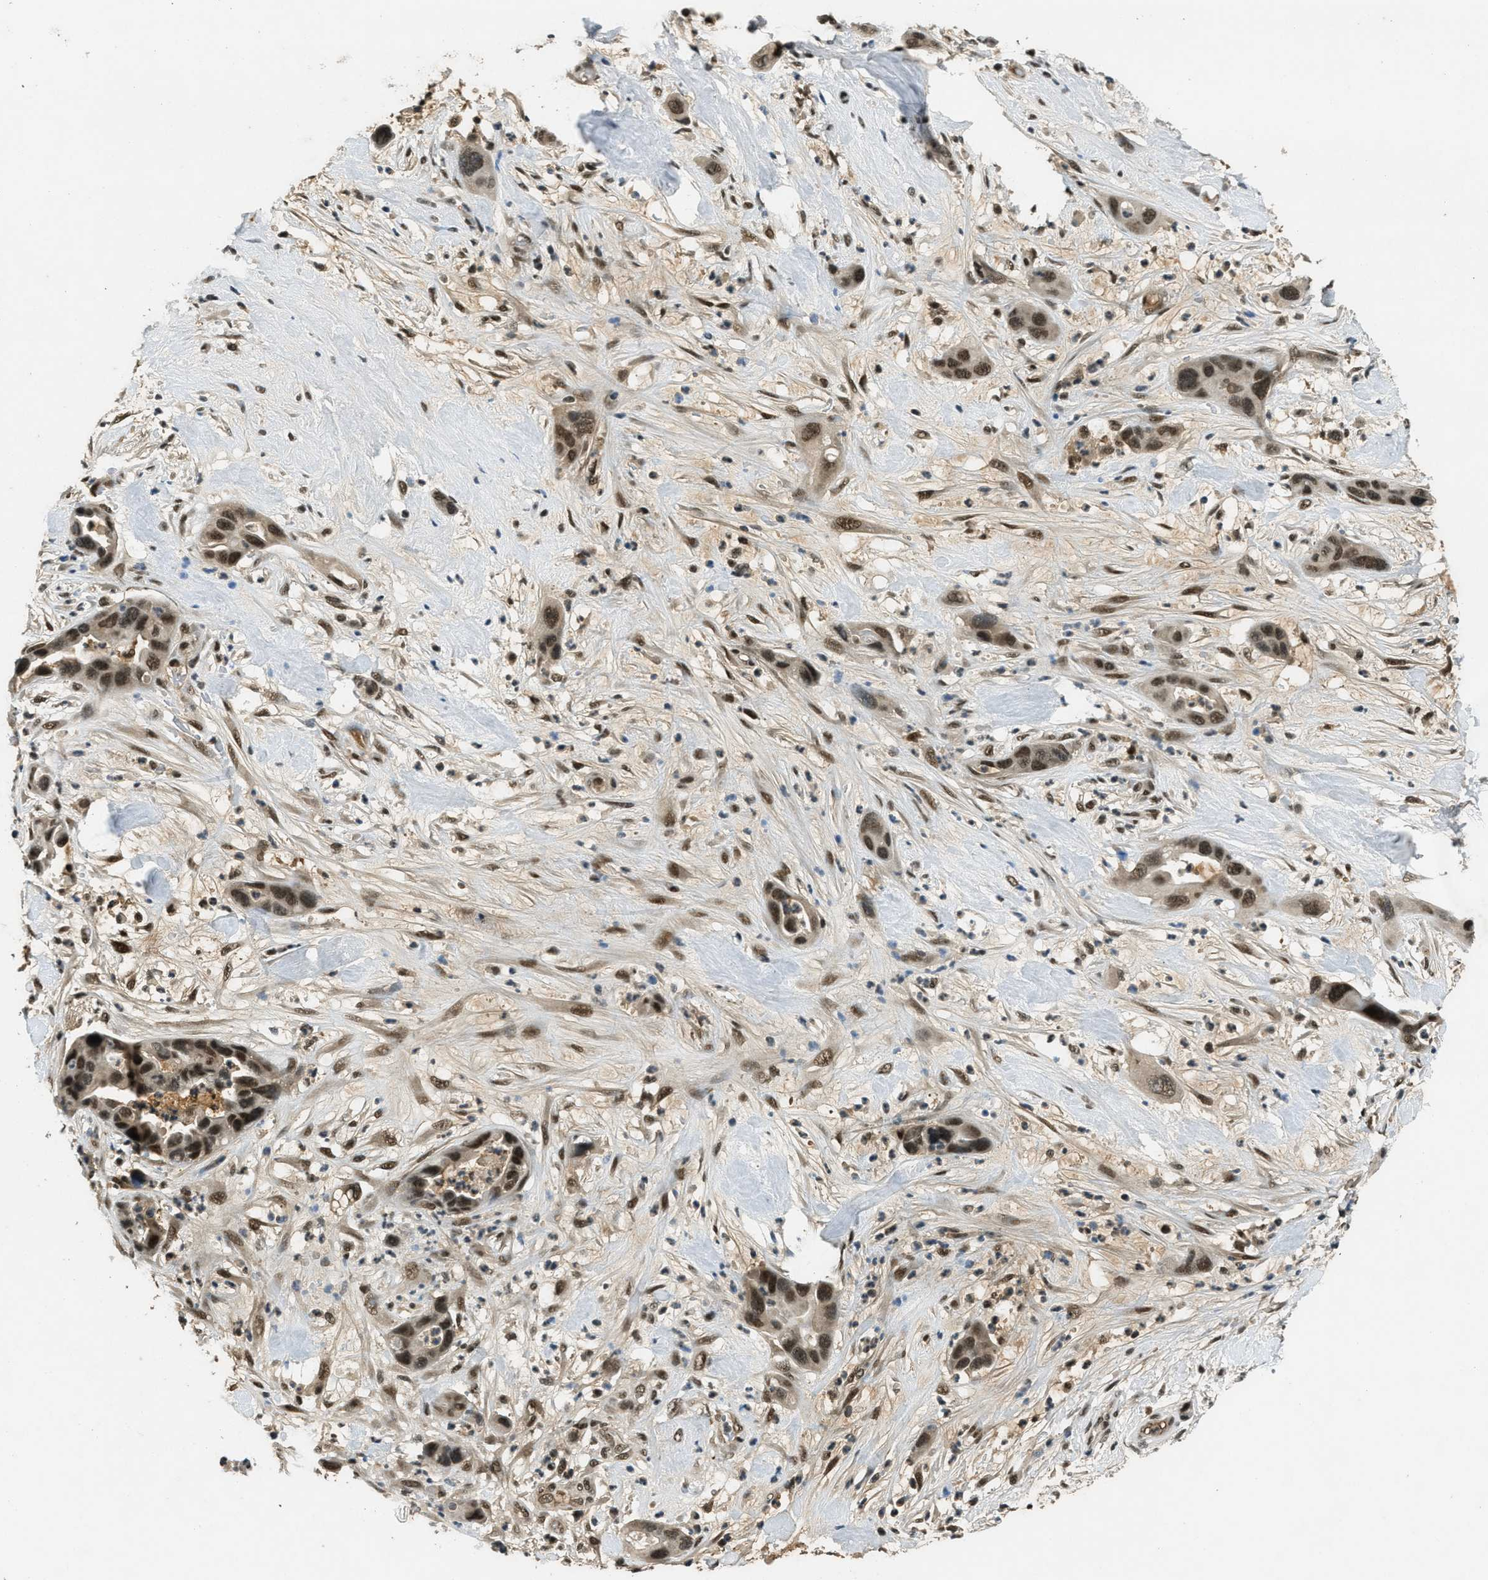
{"staining": {"intensity": "strong", "quantity": ">75%", "location": "nuclear"}, "tissue": "pancreatic cancer", "cell_type": "Tumor cells", "image_type": "cancer", "snomed": [{"axis": "morphology", "description": "Adenocarcinoma, NOS"}, {"axis": "topography", "description": "Pancreas"}], "caption": "The photomicrograph exhibits immunohistochemical staining of adenocarcinoma (pancreatic). There is strong nuclear positivity is present in approximately >75% of tumor cells. (Stains: DAB in brown, nuclei in blue, Microscopy: brightfield microscopy at high magnification).", "gene": "ZNF148", "patient": {"sex": "female", "age": 71}}